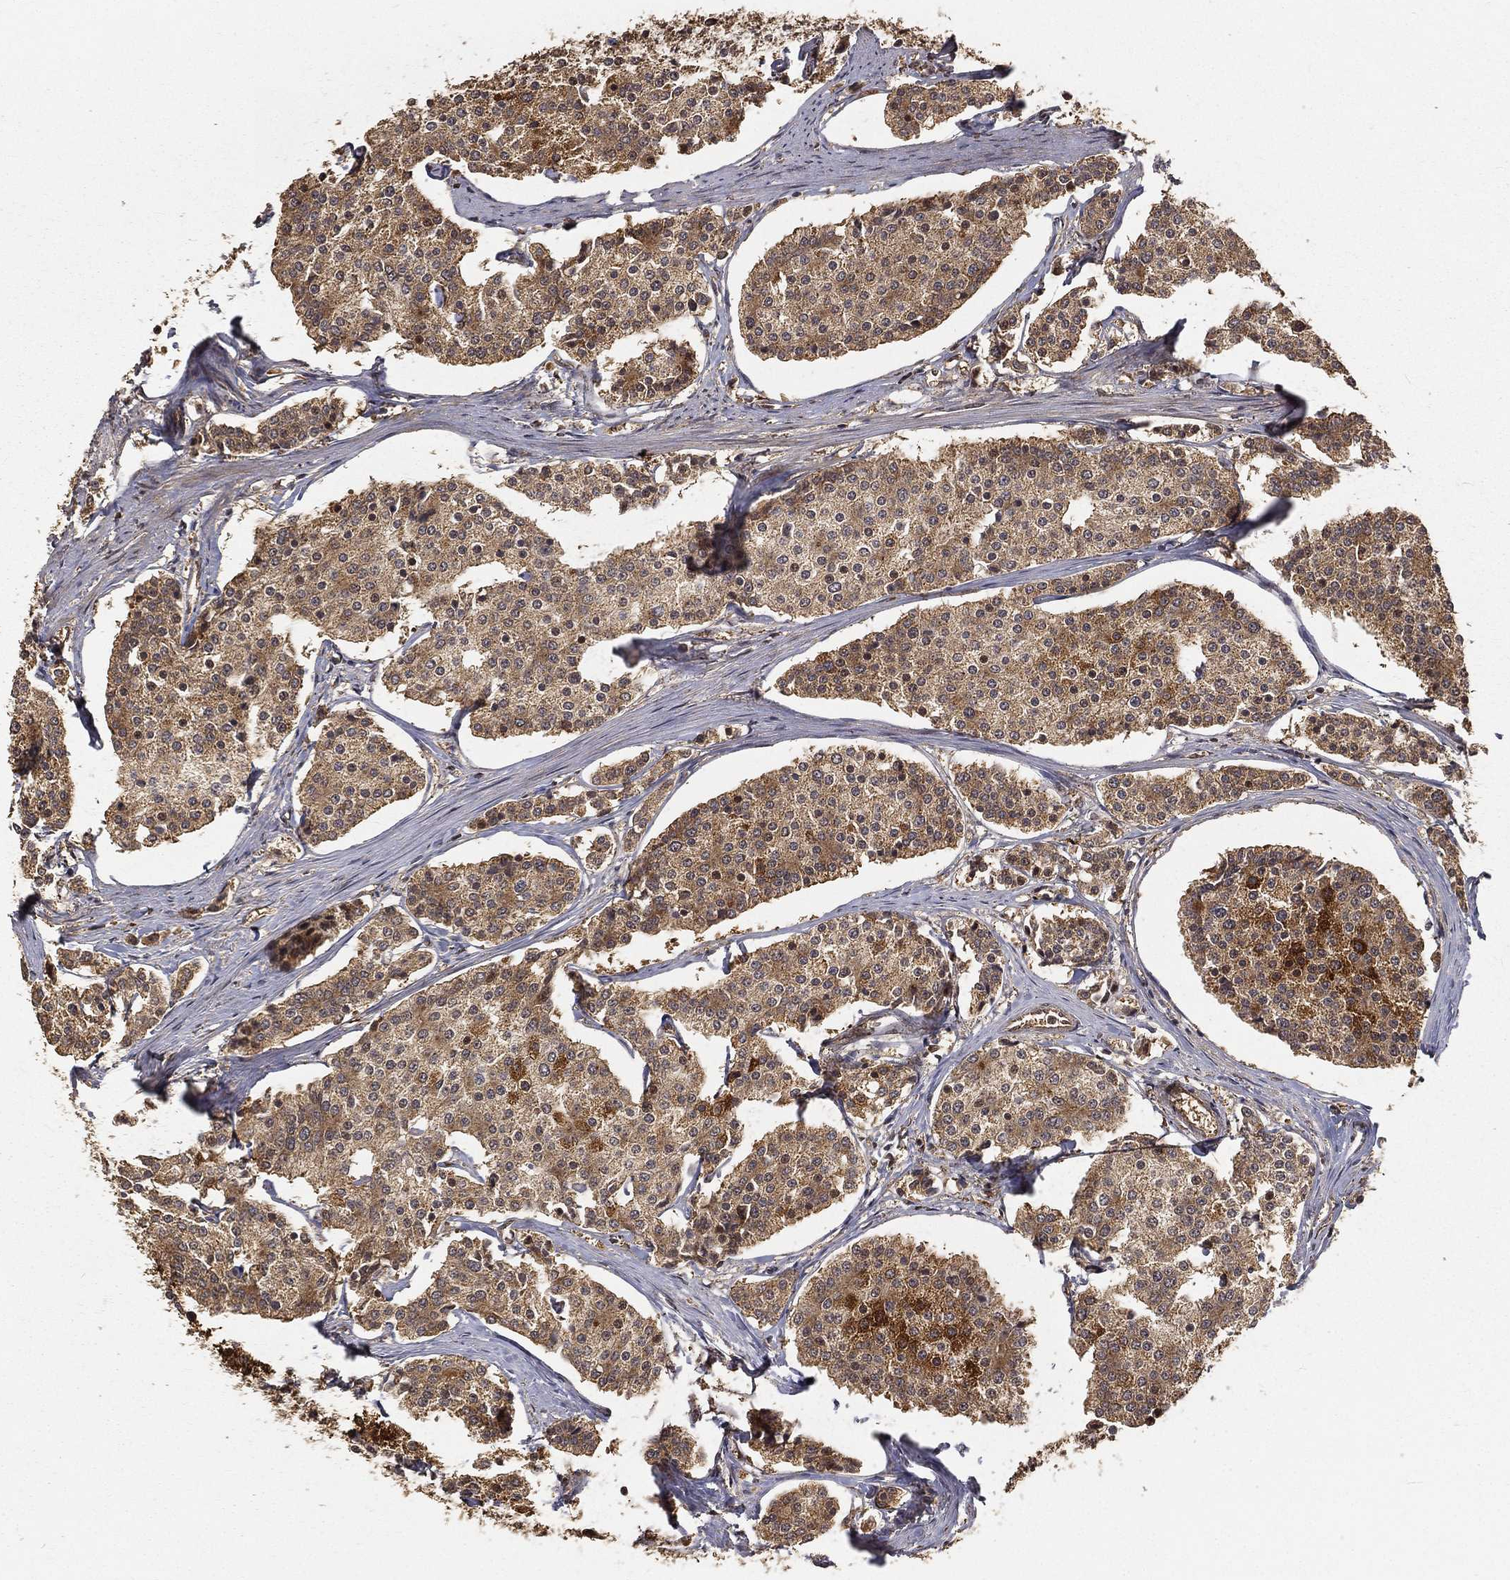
{"staining": {"intensity": "strong", "quantity": "<25%", "location": "cytoplasmic/membranous"}, "tissue": "carcinoid", "cell_type": "Tumor cells", "image_type": "cancer", "snomed": [{"axis": "morphology", "description": "Carcinoid, malignant, NOS"}, {"axis": "topography", "description": "Small intestine"}], "caption": "Strong cytoplasmic/membranous protein positivity is seen in approximately <25% of tumor cells in carcinoid.", "gene": "MAPK1", "patient": {"sex": "female", "age": 65}}